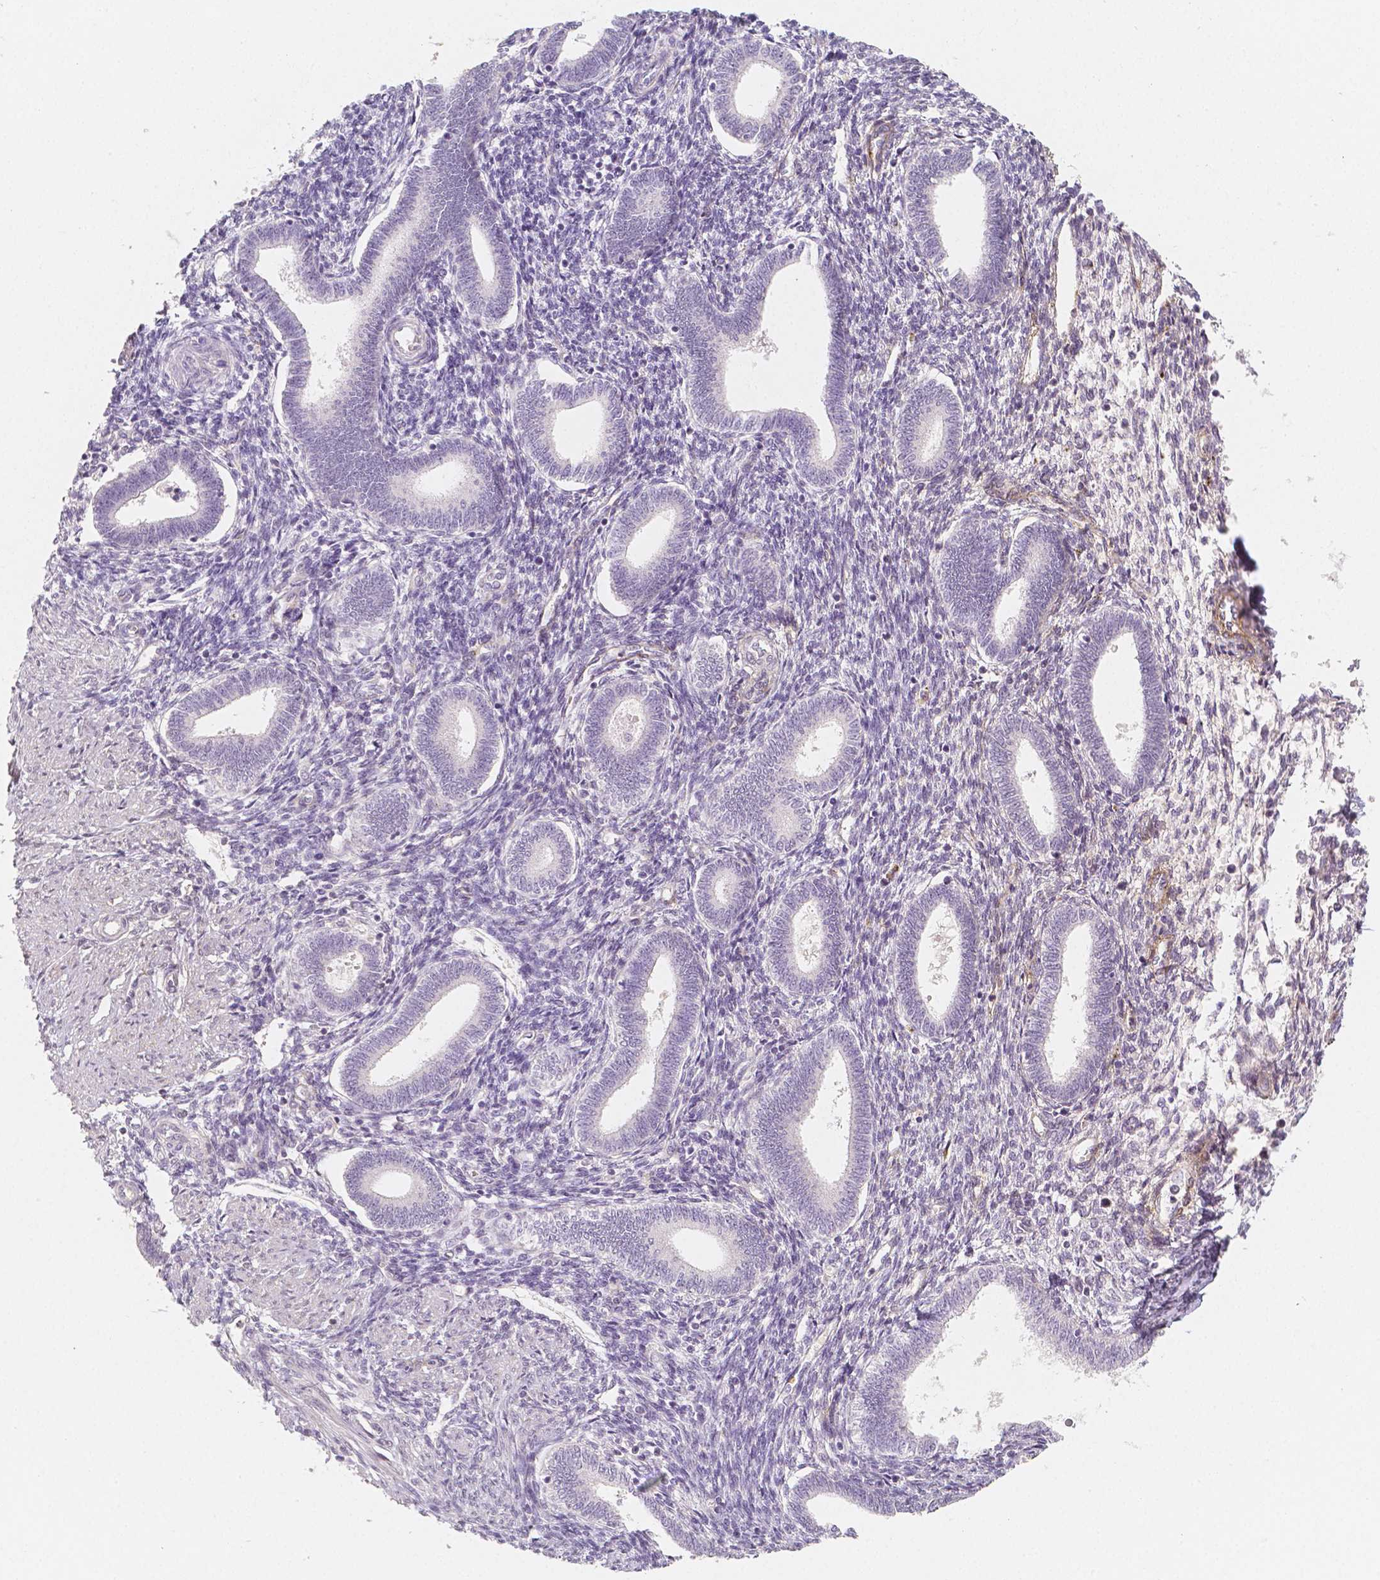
{"staining": {"intensity": "negative", "quantity": "none", "location": "none"}, "tissue": "endometrium", "cell_type": "Cells in endometrial stroma", "image_type": "normal", "snomed": [{"axis": "morphology", "description": "Normal tissue, NOS"}, {"axis": "topography", "description": "Endometrium"}], "caption": "Endometrium was stained to show a protein in brown. There is no significant staining in cells in endometrial stroma. (Immunohistochemistry (ihc), brightfield microscopy, high magnification).", "gene": "THY1", "patient": {"sex": "female", "age": 42}}